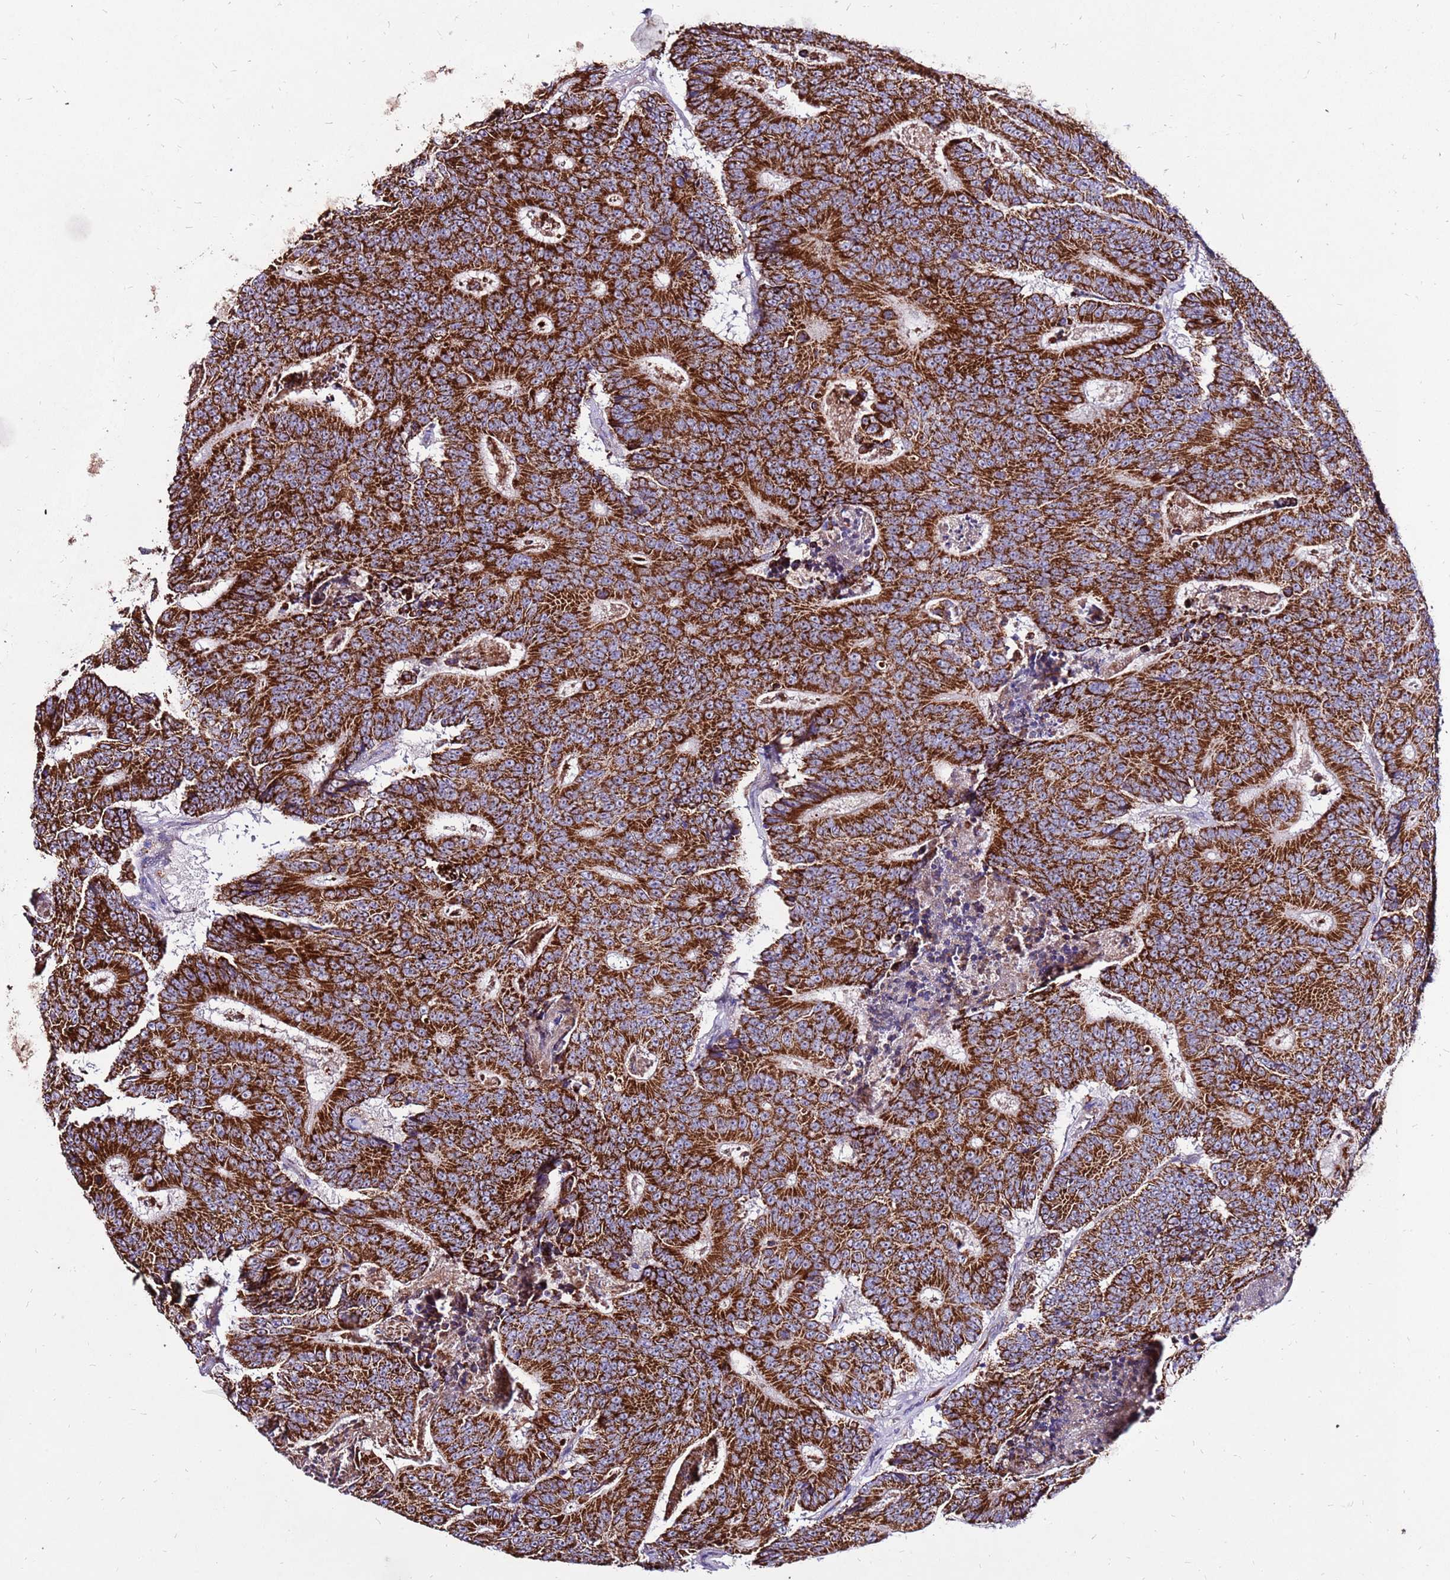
{"staining": {"intensity": "strong", "quantity": ">75%", "location": "cytoplasmic/membranous"}, "tissue": "colorectal cancer", "cell_type": "Tumor cells", "image_type": "cancer", "snomed": [{"axis": "morphology", "description": "Adenocarcinoma, NOS"}, {"axis": "topography", "description": "Colon"}], "caption": "Protein expression analysis of adenocarcinoma (colorectal) exhibits strong cytoplasmic/membranous positivity in about >75% of tumor cells.", "gene": "SPSB3", "patient": {"sex": "male", "age": 83}}